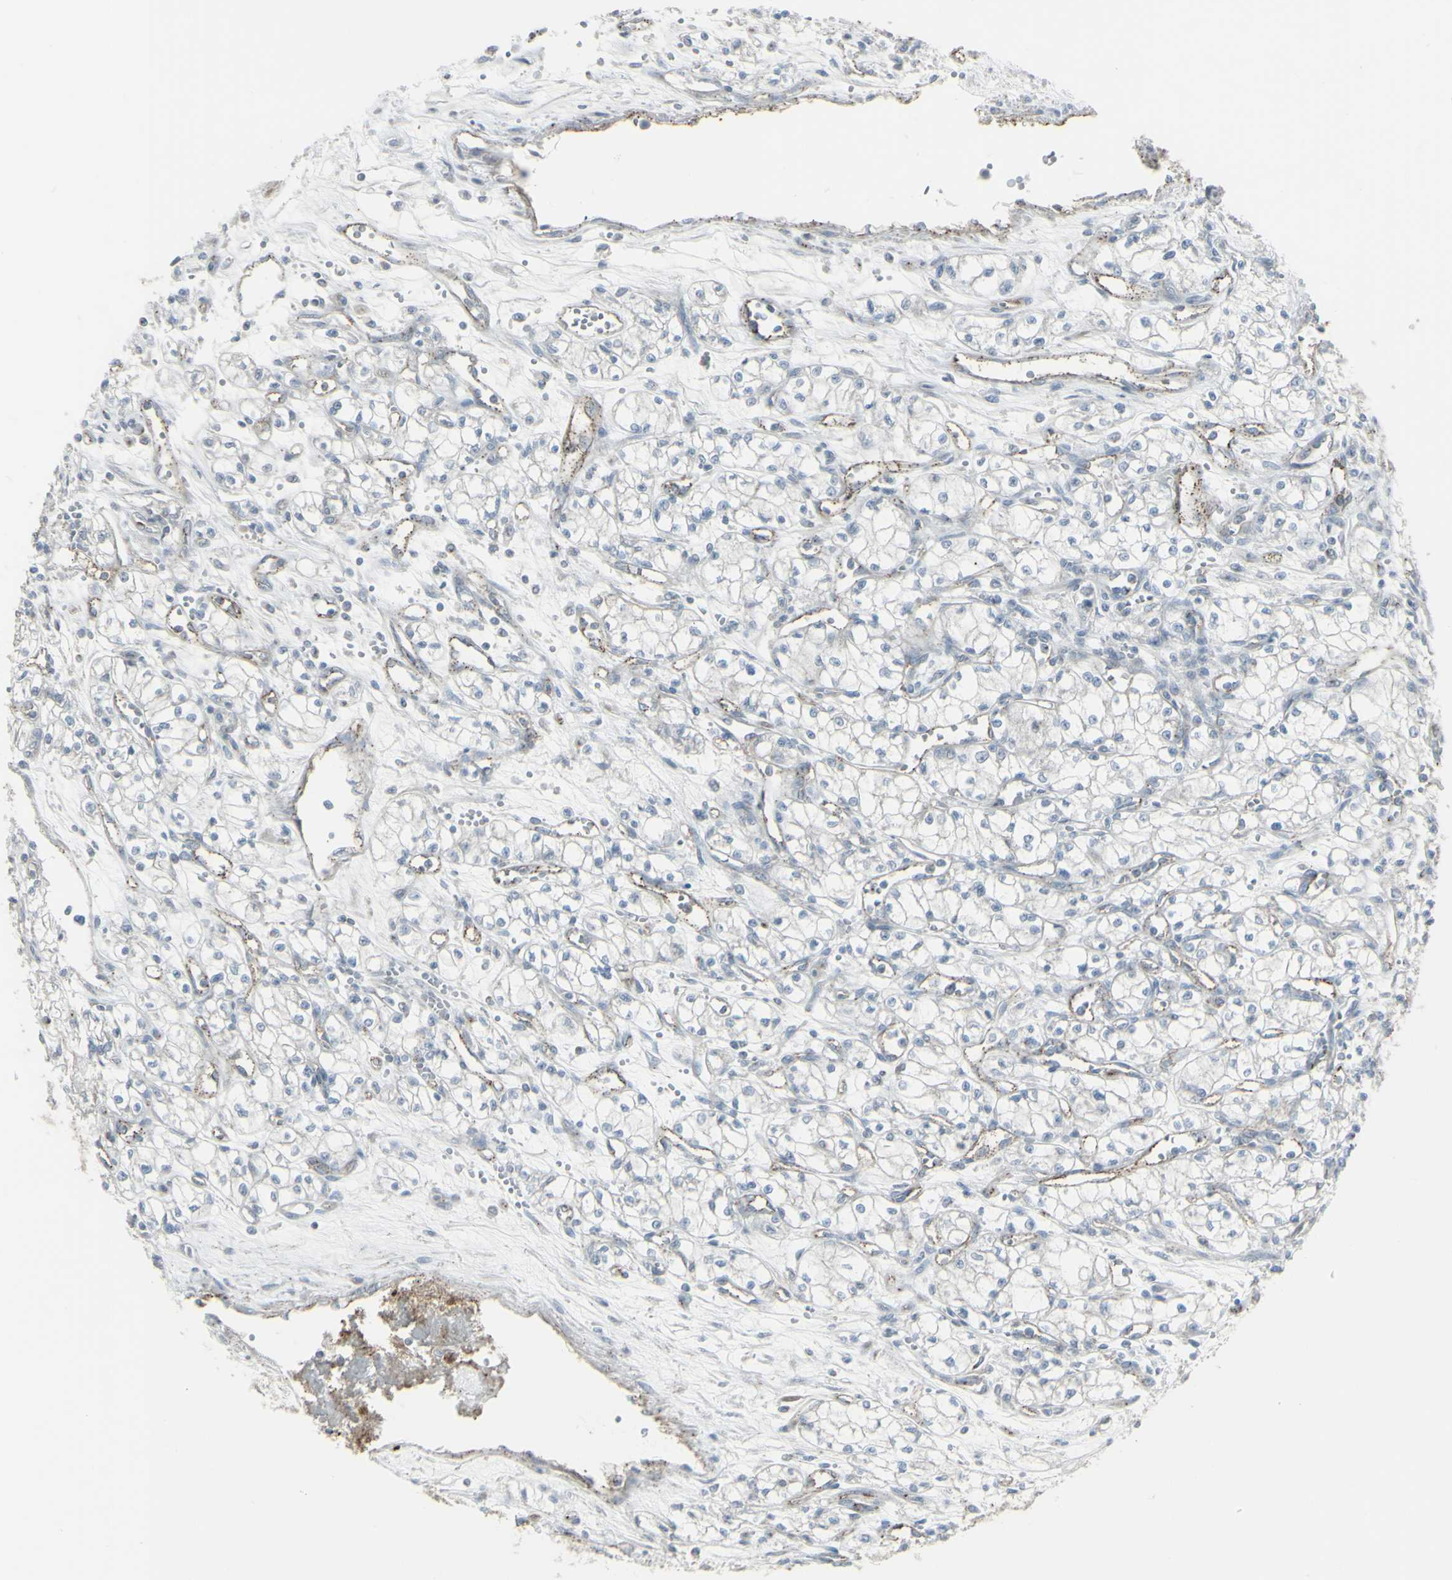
{"staining": {"intensity": "negative", "quantity": "none", "location": "none"}, "tissue": "renal cancer", "cell_type": "Tumor cells", "image_type": "cancer", "snomed": [{"axis": "morphology", "description": "Normal tissue, NOS"}, {"axis": "morphology", "description": "Adenocarcinoma, NOS"}, {"axis": "topography", "description": "Kidney"}], "caption": "Immunohistochemical staining of renal adenocarcinoma reveals no significant expression in tumor cells.", "gene": "GALNT6", "patient": {"sex": "male", "age": 59}}